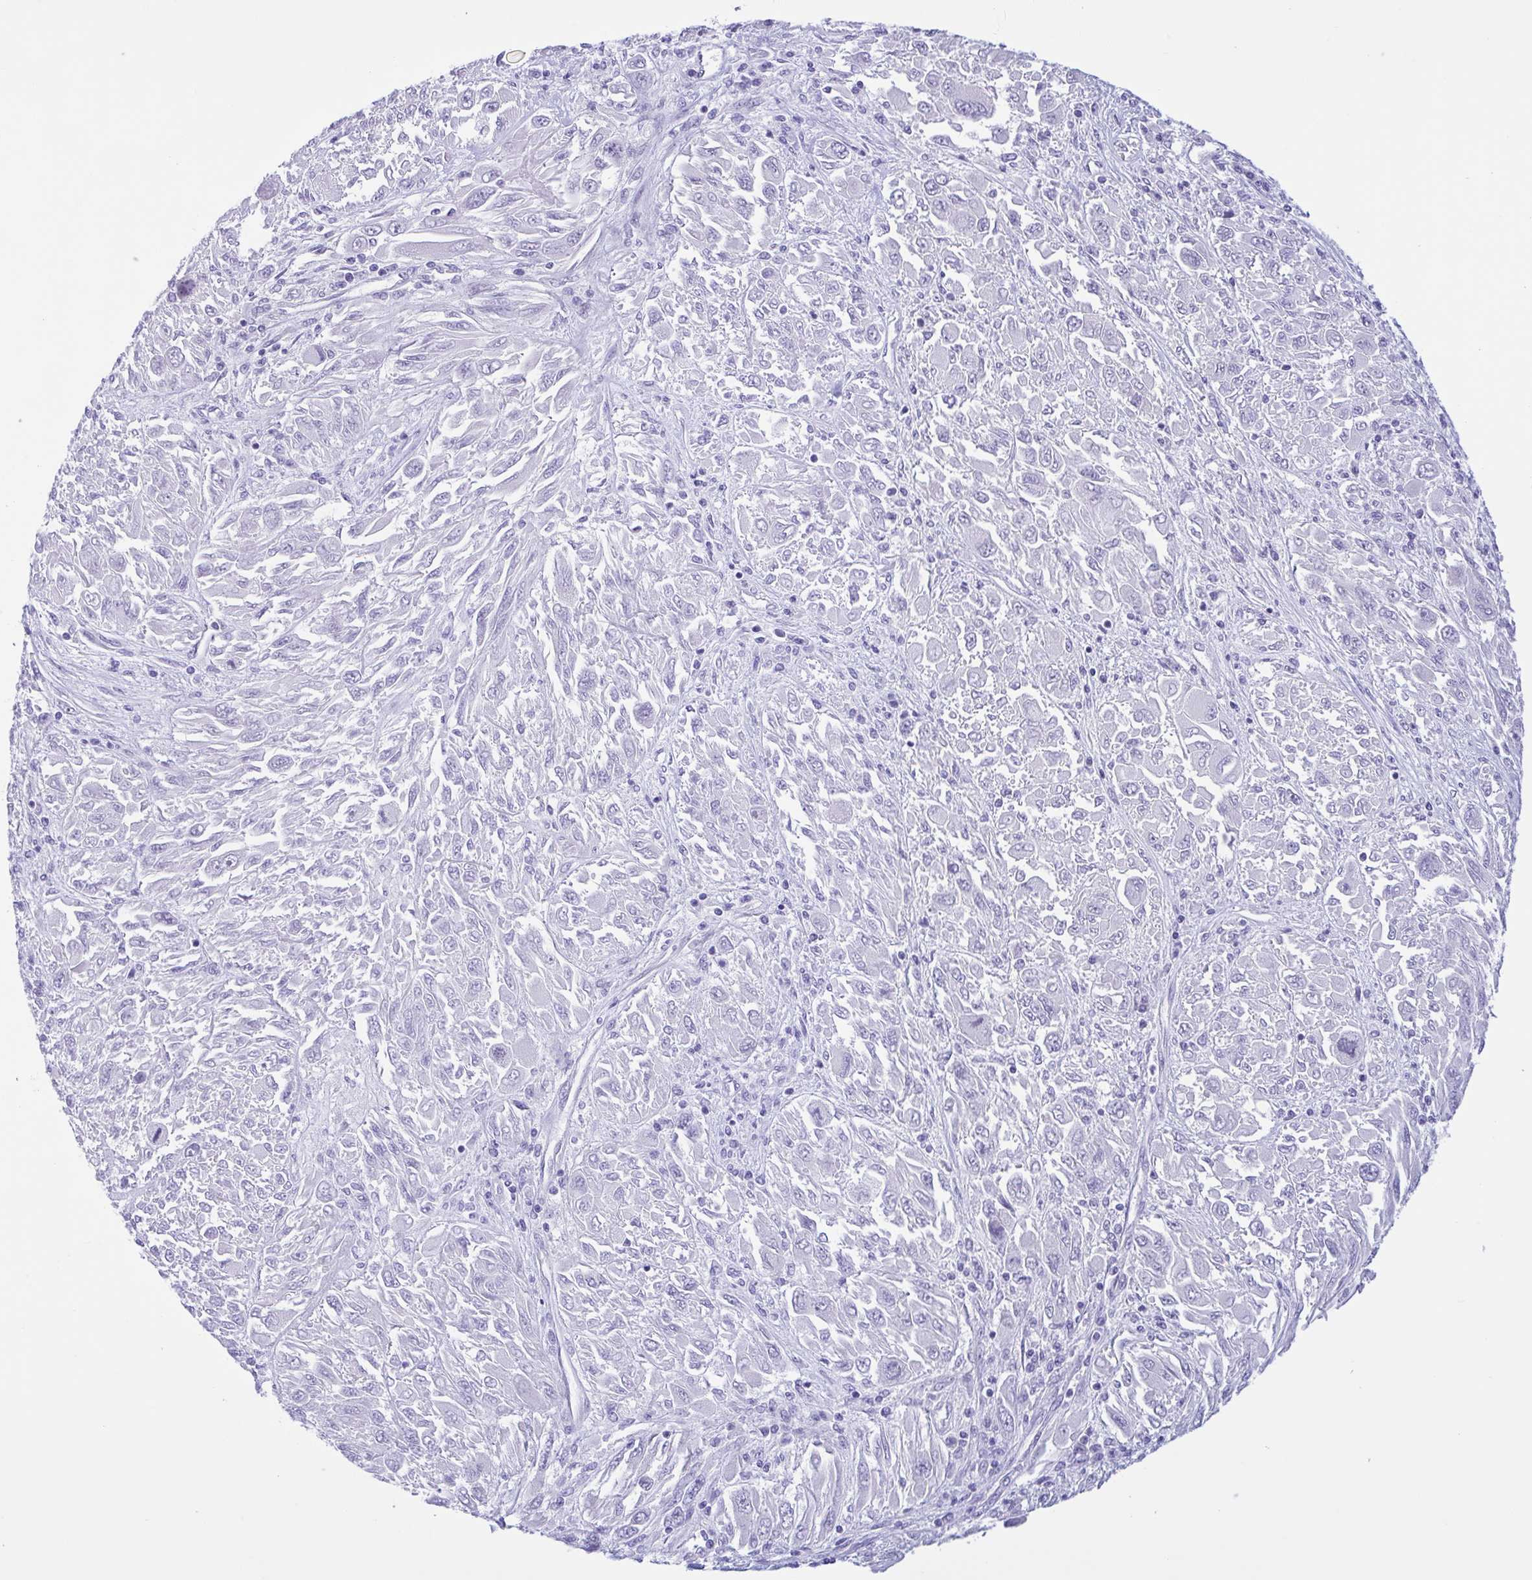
{"staining": {"intensity": "negative", "quantity": "none", "location": "none"}, "tissue": "melanoma", "cell_type": "Tumor cells", "image_type": "cancer", "snomed": [{"axis": "morphology", "description": "Malignant melanoma, NOS"}, {"axis": "topography", "description": "Skin"}], "caption": "Immunohistochemistry (IHC) photomicrograph of neoplastic tissue: malignant melanoma stained with DAB (3,3'-diaminobenzidine) shows no significant protein expression in tumor cells. Nuclei are stained in blue.", "gene": "AHCYL2", "patient": {"sex": "female", "age": 91}}